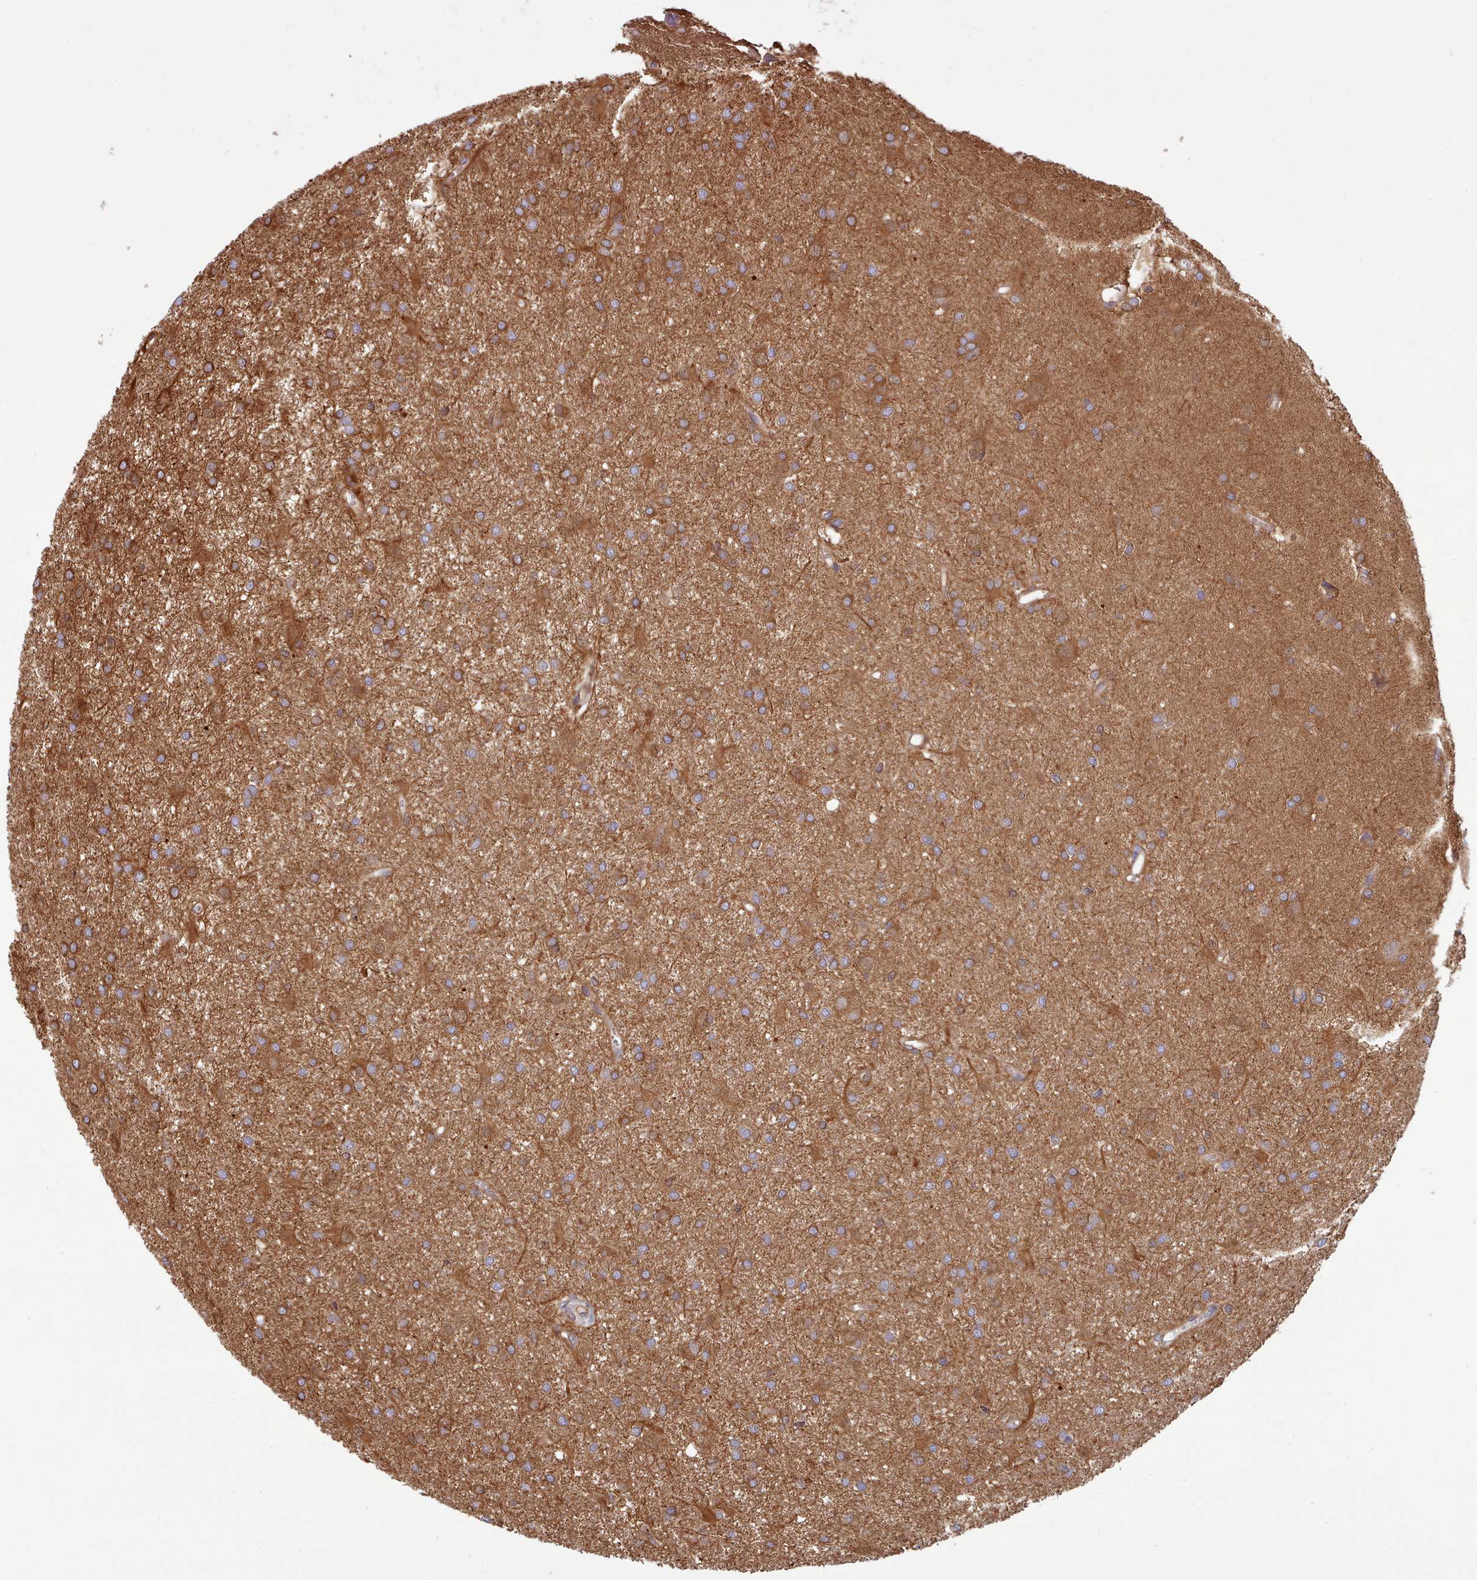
{"staining": {"intensity": "moderate", "quantity": ">75%", "location": "cytoplasmic/membranous"}, "tissue": "glioma", "cell_type": "Tumor cells", "image_type": "cancer", "snomed": [{"axis": "morphology", "description": "Glioma, malignant, High grade"}, {"axis": "topography", "description": "Brain"}], "caption": "Moderate cytoplasmic/membranous expression for a protein is present in approximately >75% of tumor cells of malignant glioma (high-grade) using immunohistochemistry (IHC).", "gene": "SLC4A9", "patient": {"sex": "female", "age": 50}}